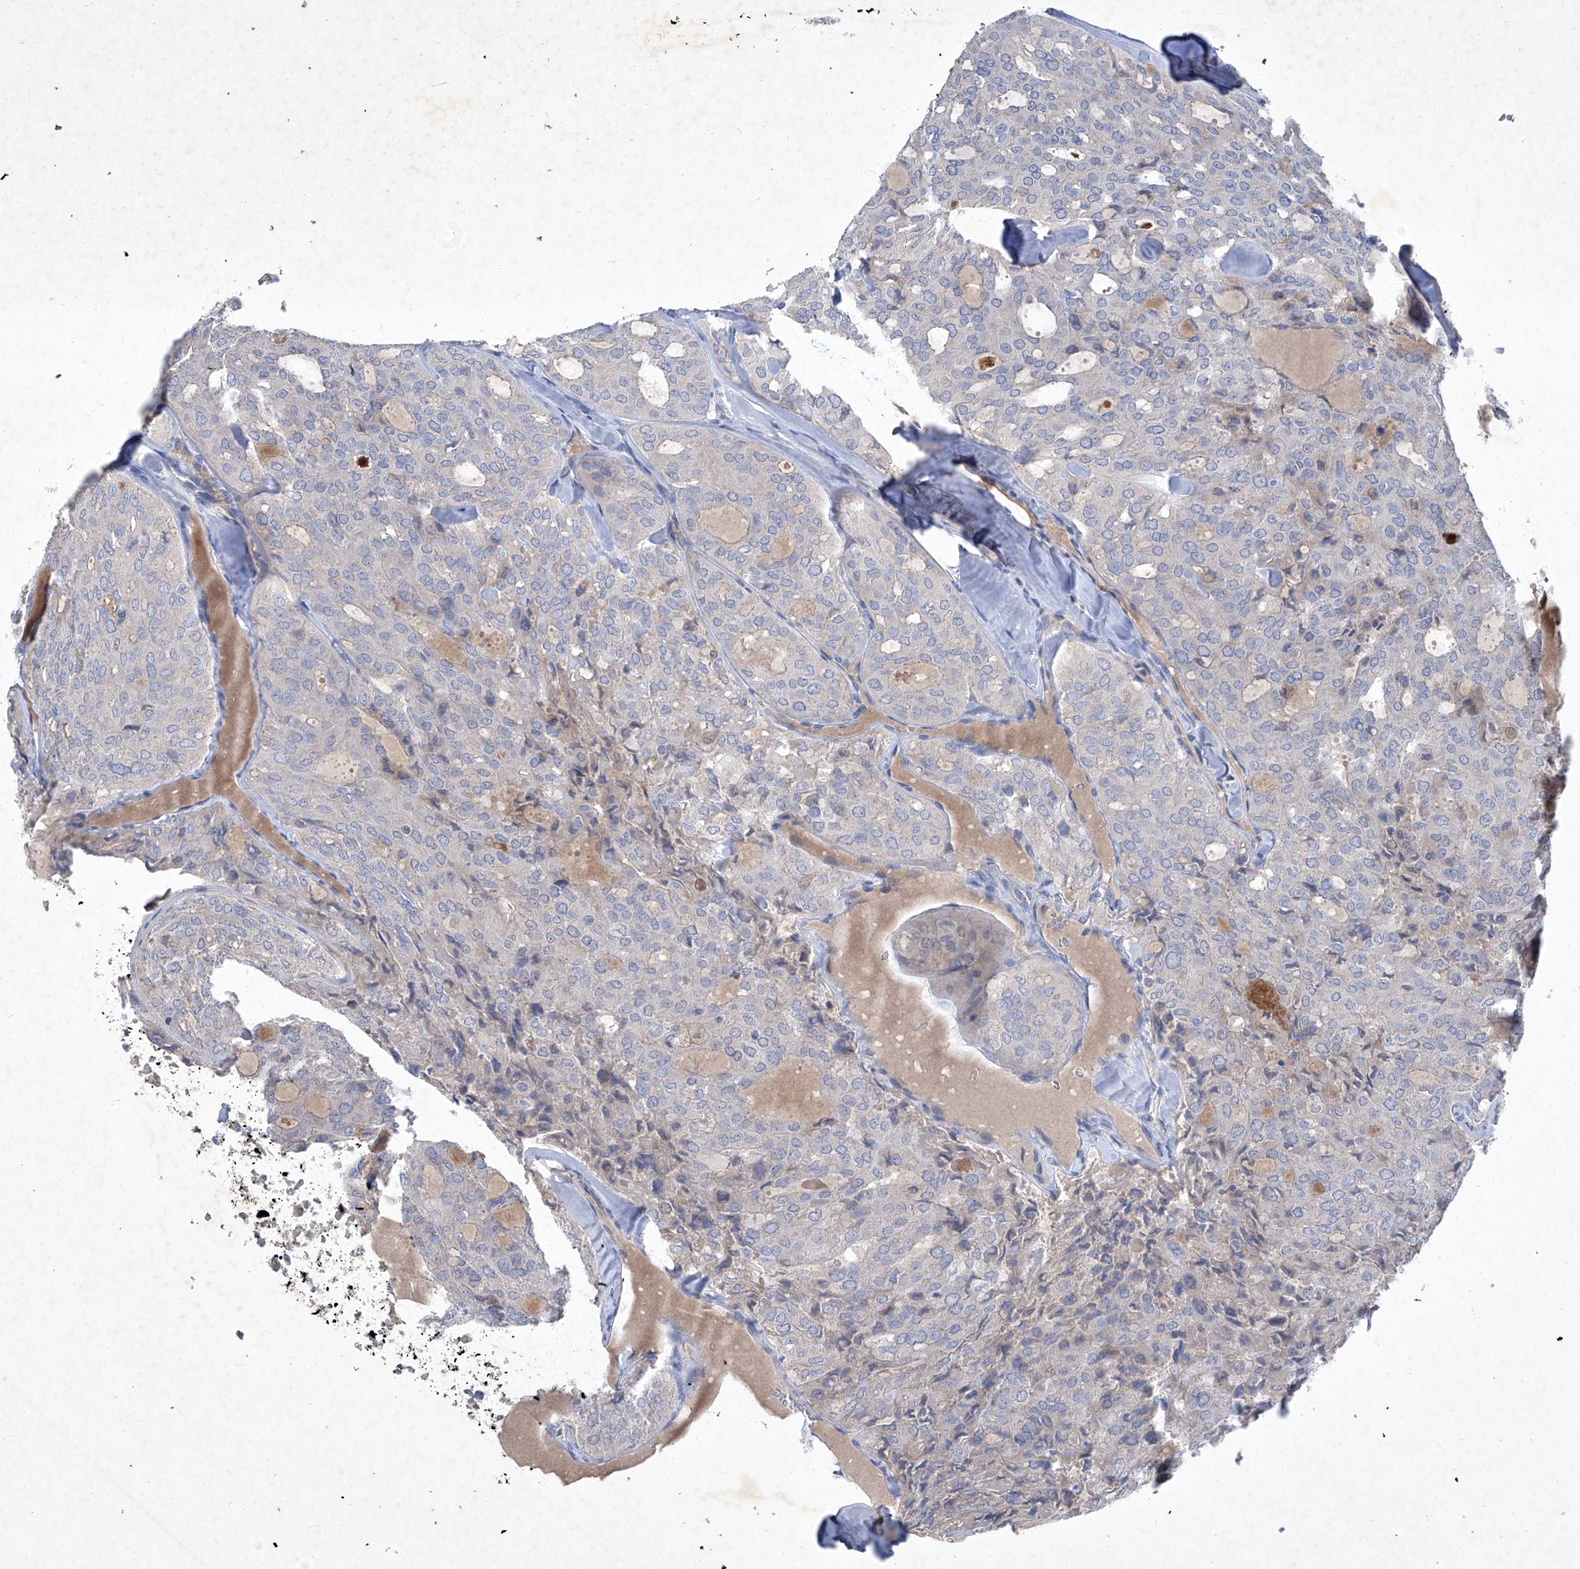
{"staining": {"intensity": "negative", "quantity": "none", "location": "none"}, "tissue": "thyroid cancer", "cell_type": "Tumor cells", "image_type": "cancer", "snomed": [{"axis": "morphology", "description": "Follicular adenoma carcinoma, NOS"}, {"axis": "topography", "description": "Thyroid gland"}], "caption": "This is an IHC histopathology image of follicular adenoma carcinoma (thyroid). There is no positivity in tumor cells.", "gene": "SBK2", "patient": {"sex": "male", "age": 75}}